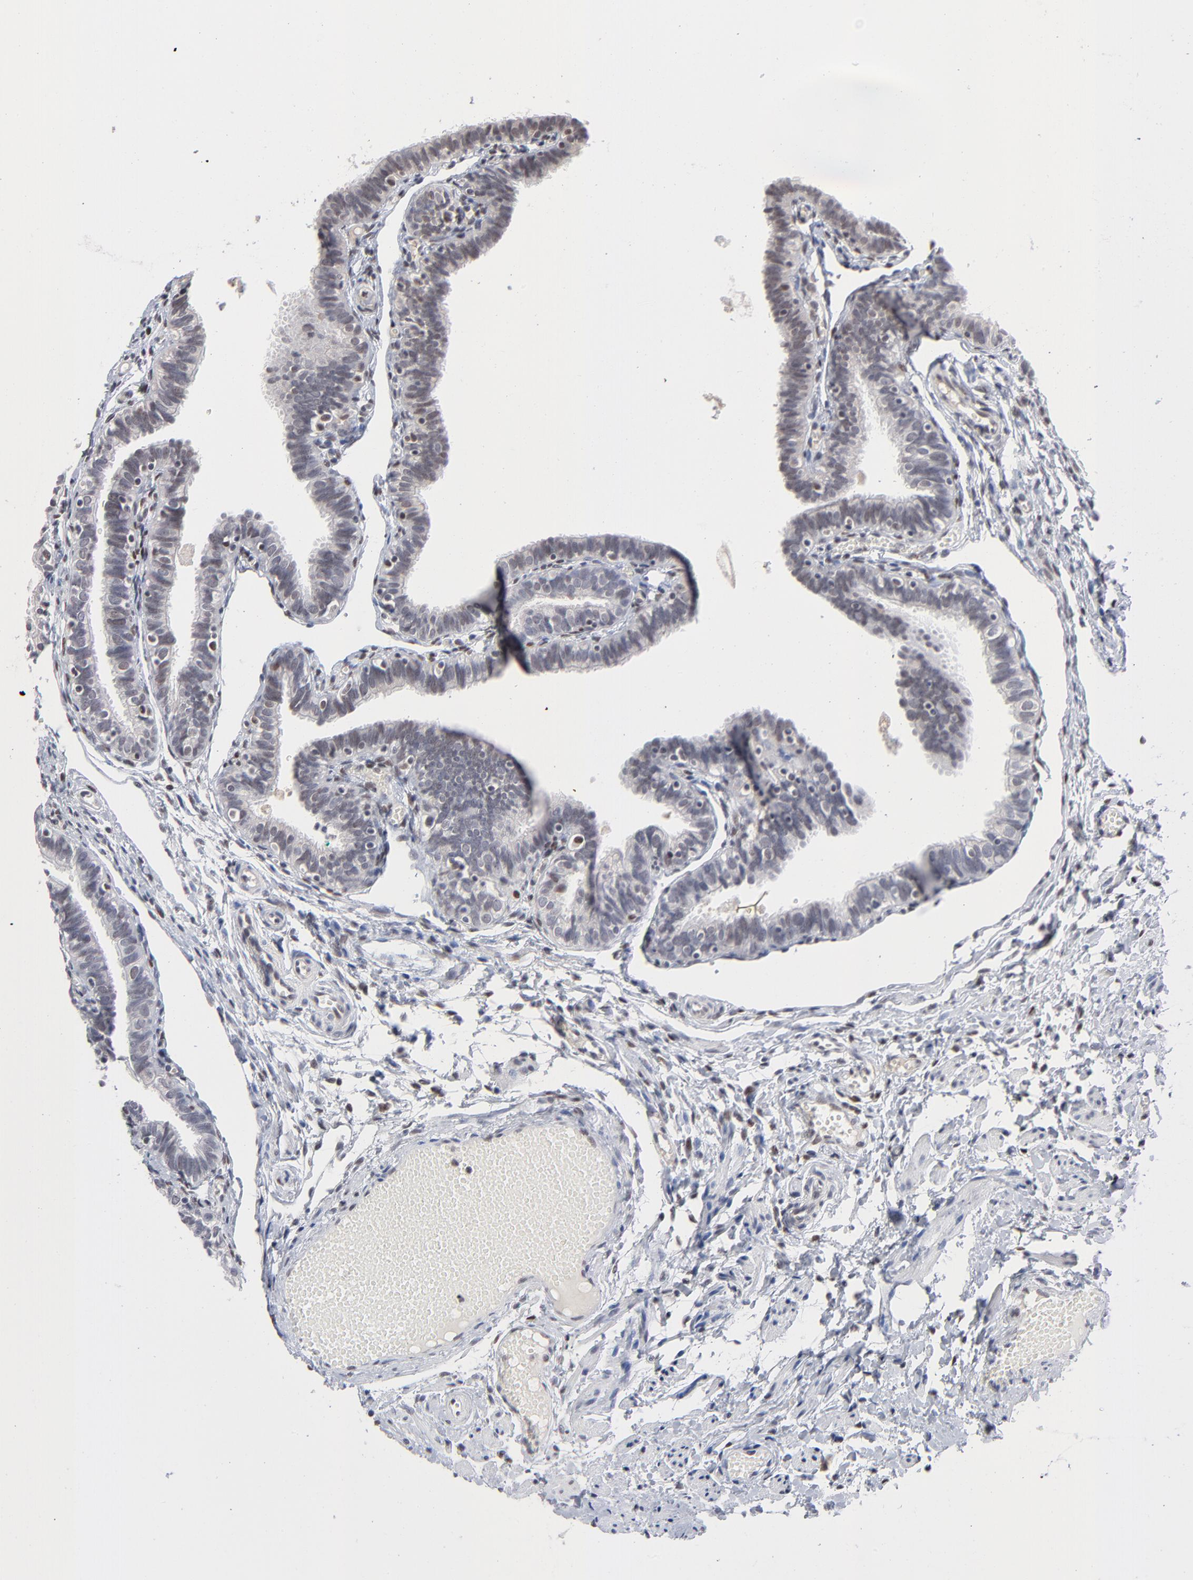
{"staining": {"intensity": "negative", "quantity": "none", "location": "none"}, "tissue": "fallopian tube", "cell_type": "Glandular cells", "image_type": "normal", "snomed": [{"axis": "morphology", "description": "Normal tissue, NOS"}, {"axis": "topography", "description": "Fallopian tube"}], "caption": "Immunohistochemistry photomicrograph of normal human fallopian tube stained for a protein (brown), which displays no expression in glandular cells.", "gene": "MAX", "patient": {"sex": "female", "age": 46}}